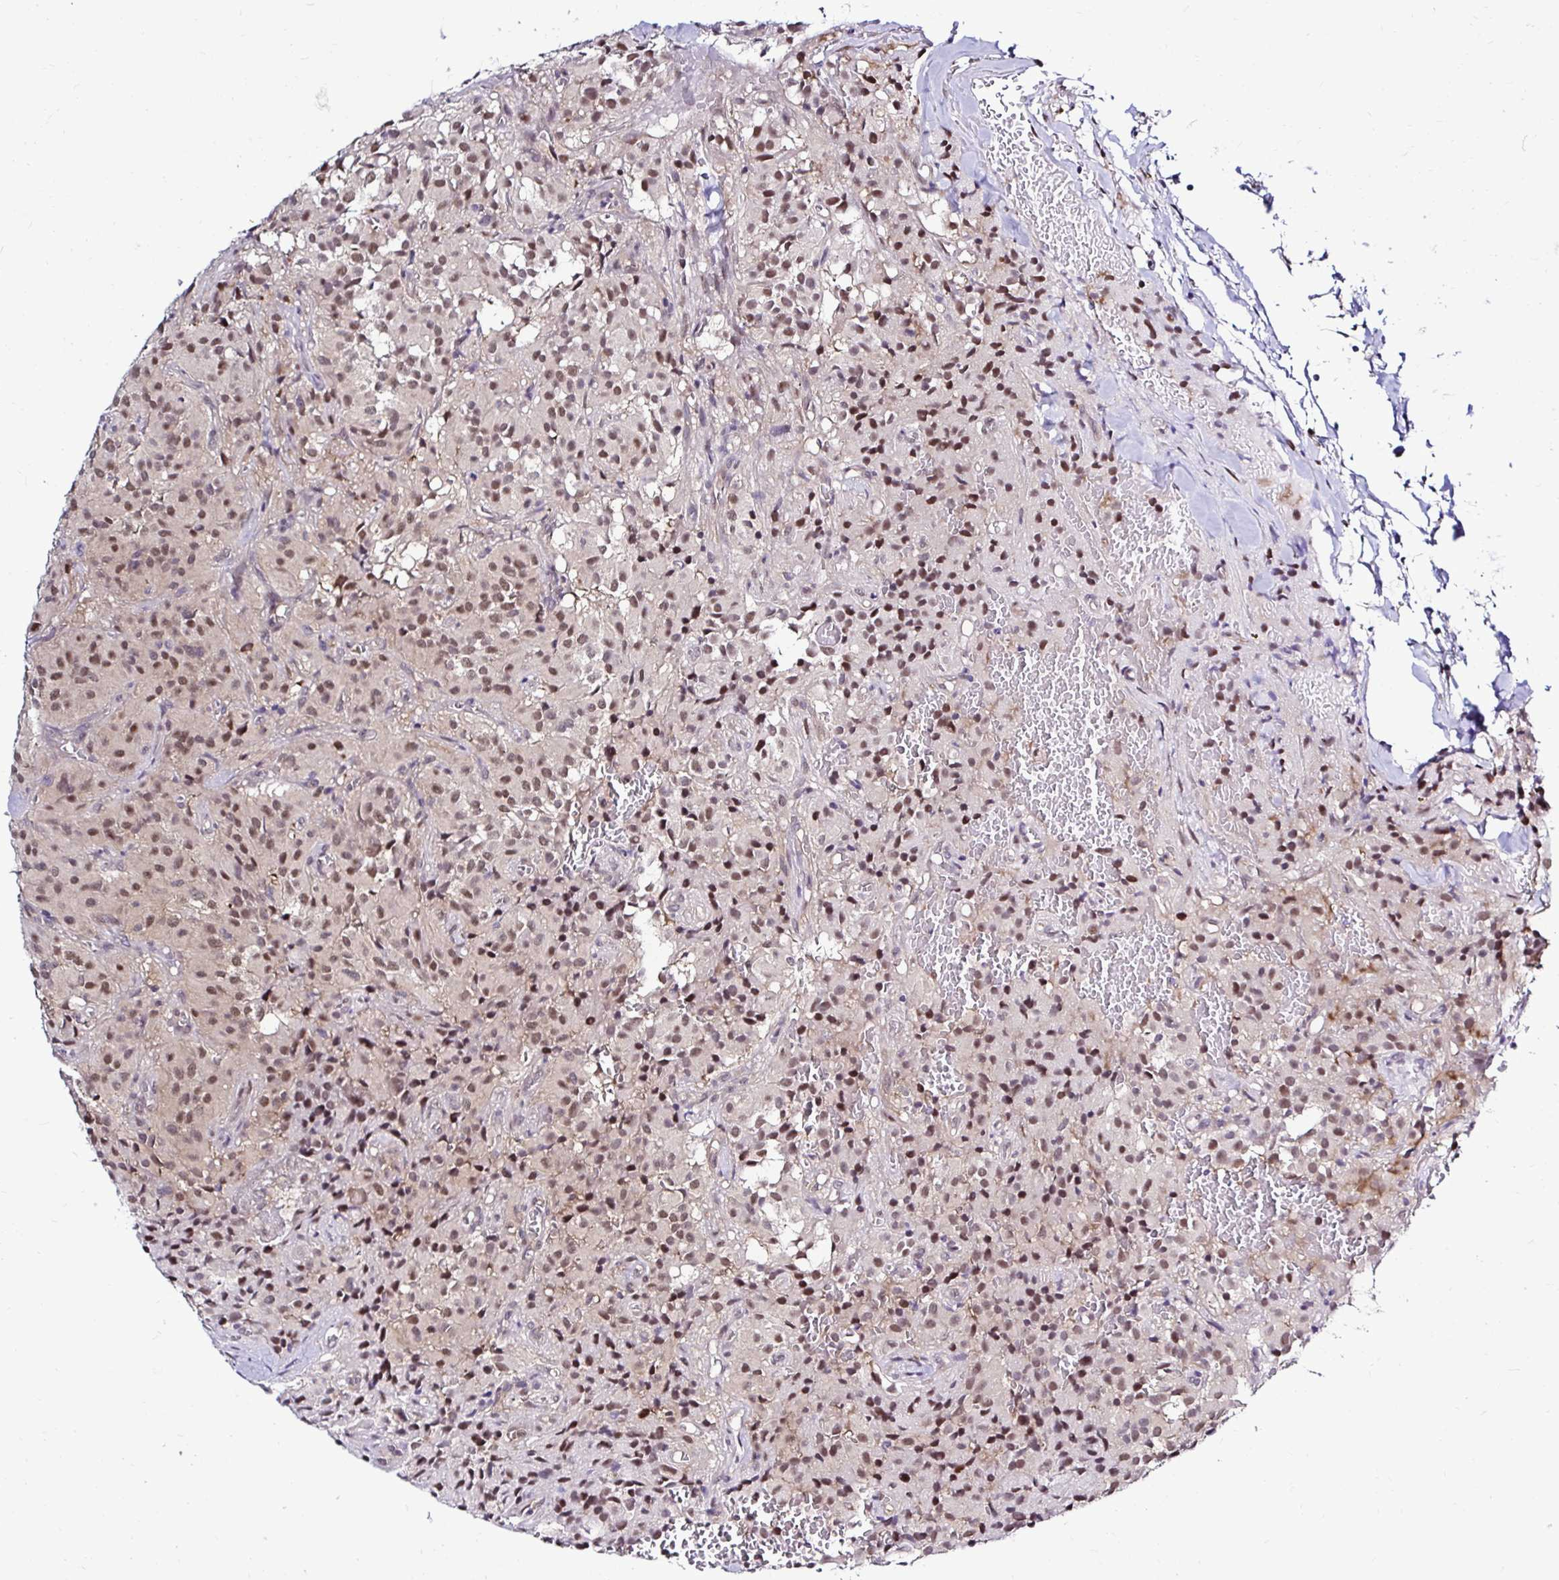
{"staining": {"intensity": "moderate", "quantity": ">75%", "location": "nuclear"}, "tissue": "glioma", "cell_type": "Tumor cells", "image_type": "cancer", "snomed": [{"axis": "morphology", "description": "Glioma, malignant, Low grade"}, {"axis": "topography", "description": "Brain"}], "caption": "Immunohistochemical staining of human low-grade glioma (malignant) shows medium levels of moderate nuclear staining in about >75% of tumor cells.", "gene": "PSMD3", "patient": {"sex": "male", "age": 42}}